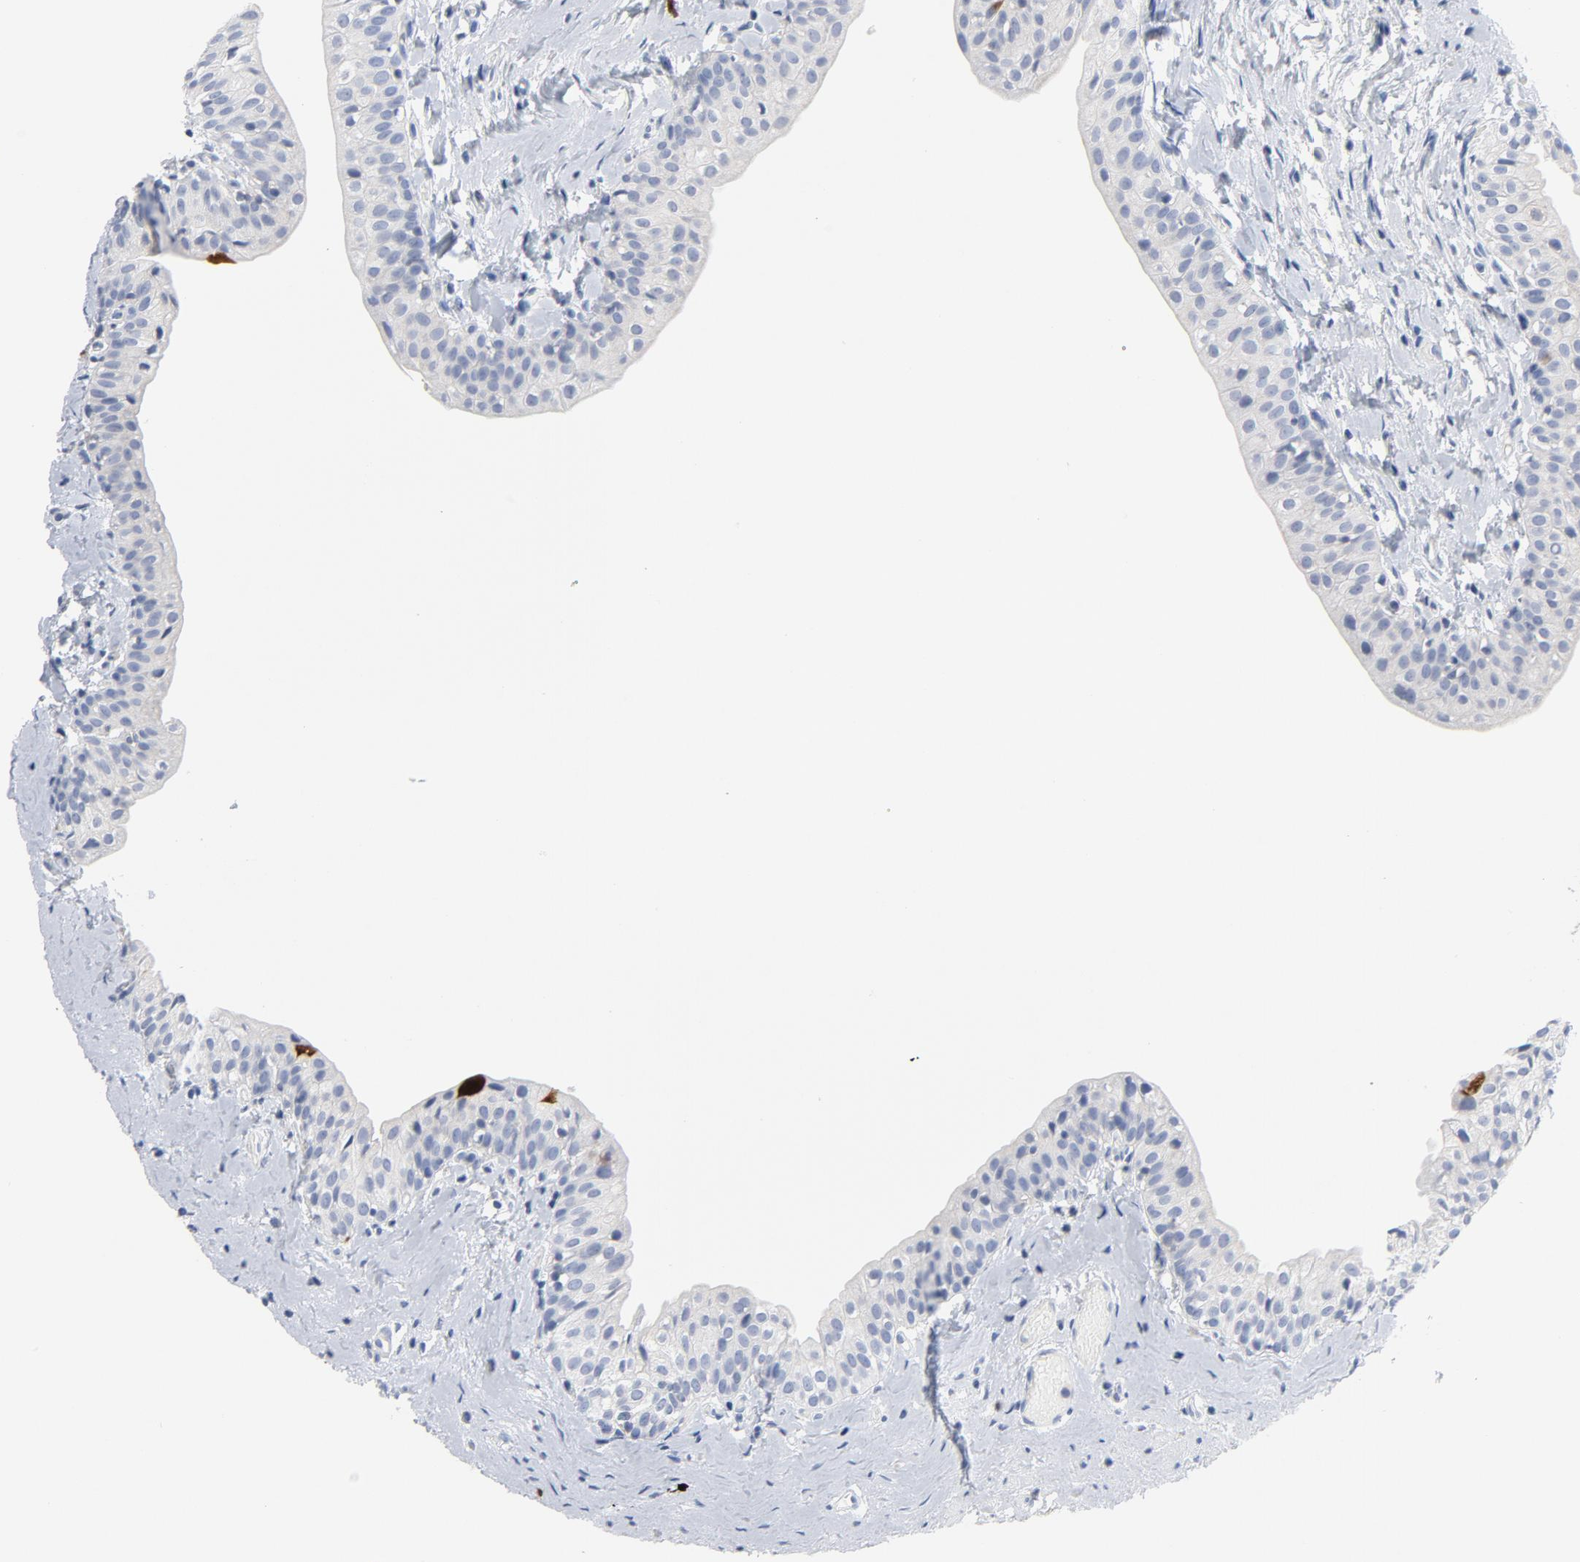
{"staining": {"intensity": "negative", "quantity": "none", "location": "none"}, "tissue": "urinary bladder", "cell_type": "Urothelial cells", "image_type": "normal", "snomed": [{"axis": "morphology", "description": "Normal tissue, NOS"}, {"axis": "topography", "description": "Urinary bladder"}], "caption": "Immunohistochemistry (IHC) of benign urinary bladder reveals no staining in urothelial cells.", "gene": "CDC20", "patient": {"sex": "male", "age": 59}}